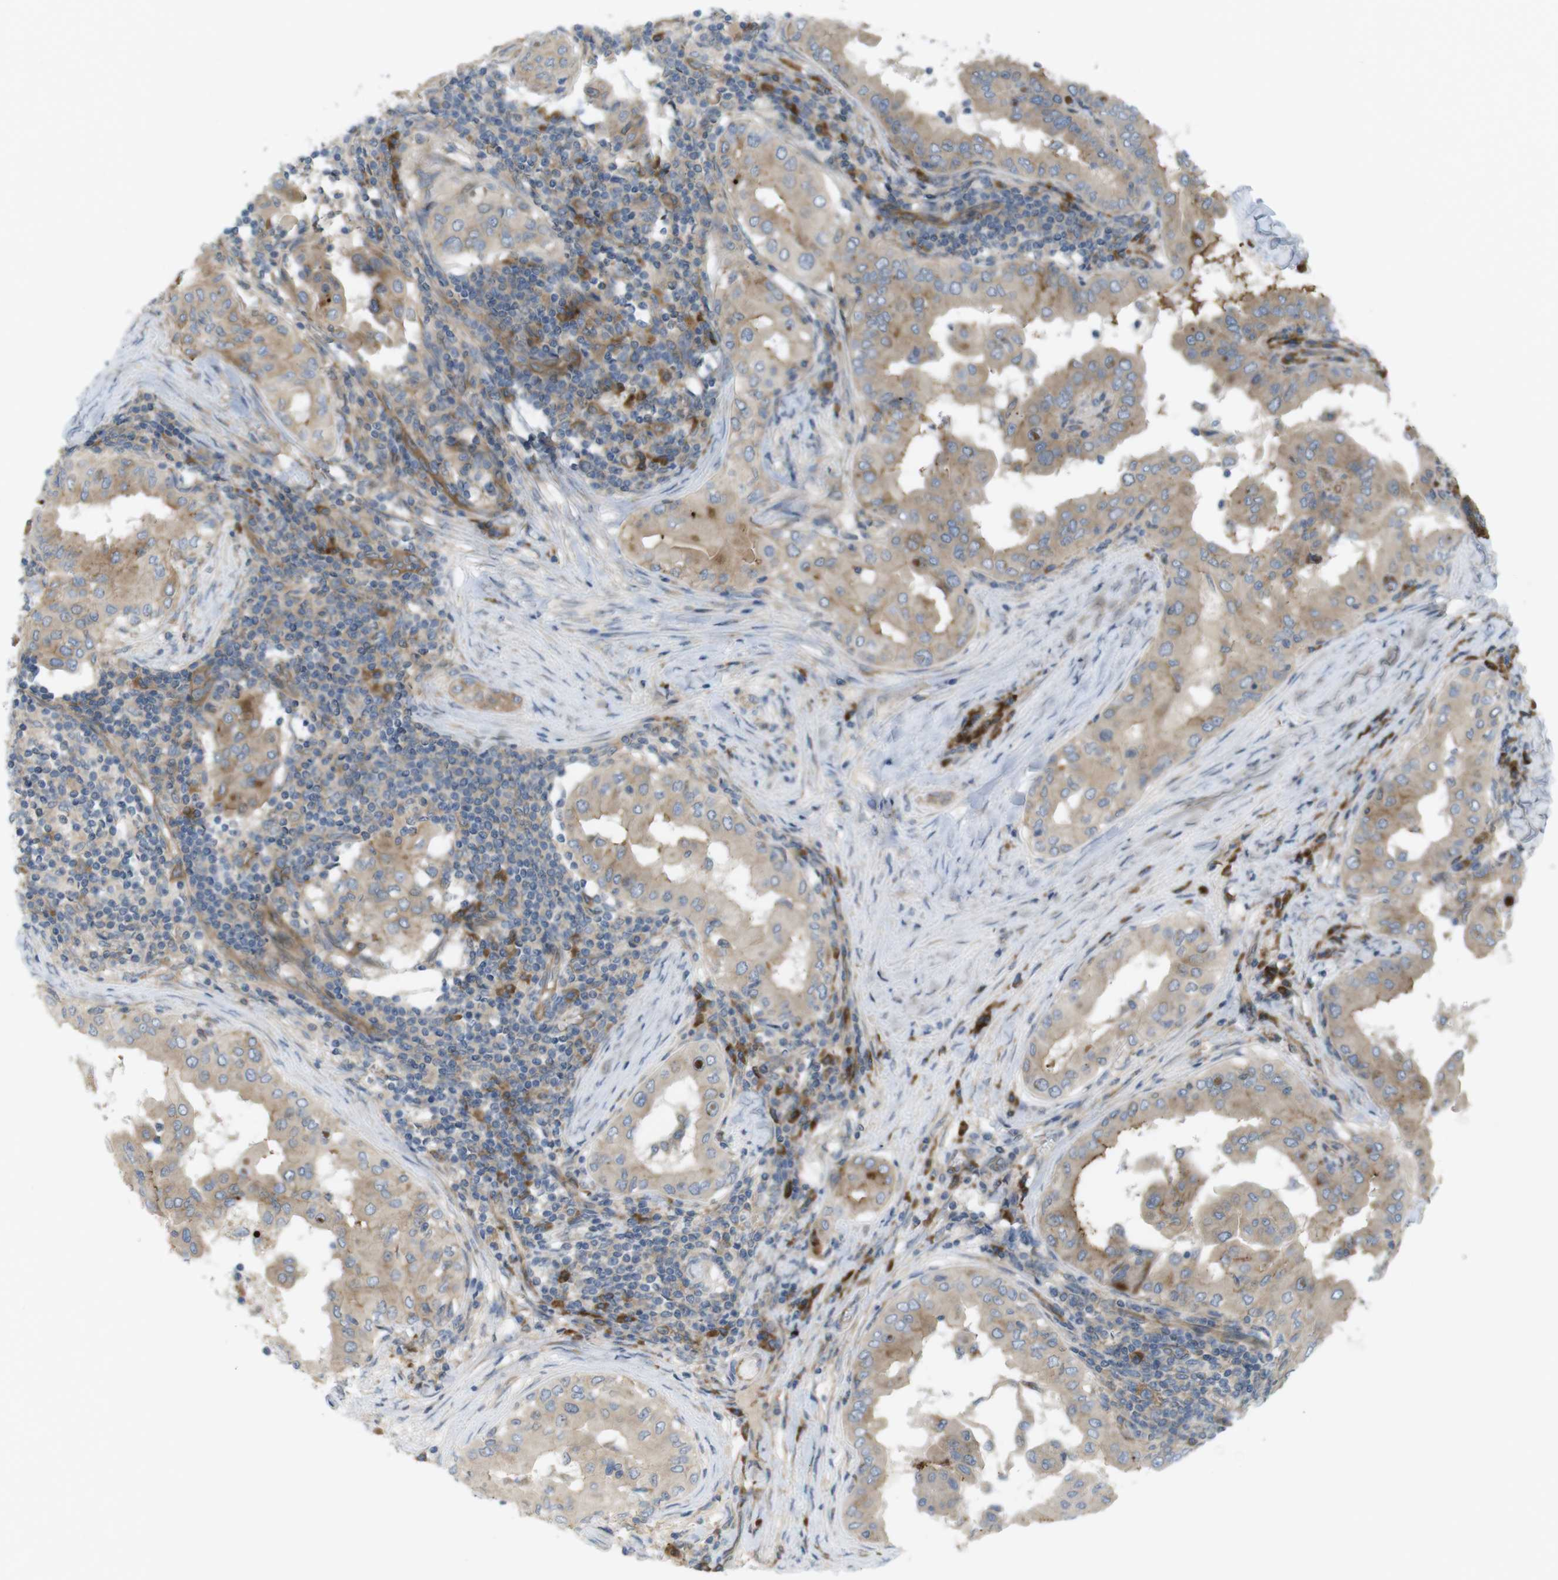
{"staining": {"intensity": "weak", "quantity": ">75%", "location": "cytoplasmic/membranous"}, "tissue": "thyroid cancer", "cell_type": "Tumor cells", "image_type": "cancer", "snomed": [{"axis": "morphology", "description": "Papillary adenocarcinoma, NOS"}, {"axis": "topography", "description": "Thyroid gland"}], "caption": "A photomicrograph showing weak cytoplasmic/membranous staining in approximately >75% of tumor cells in thyroid cancer, as visualized by brown immunohistochemical staining.", "gene": "GJC3", "patient": {"sex": "male", "age": 33}}